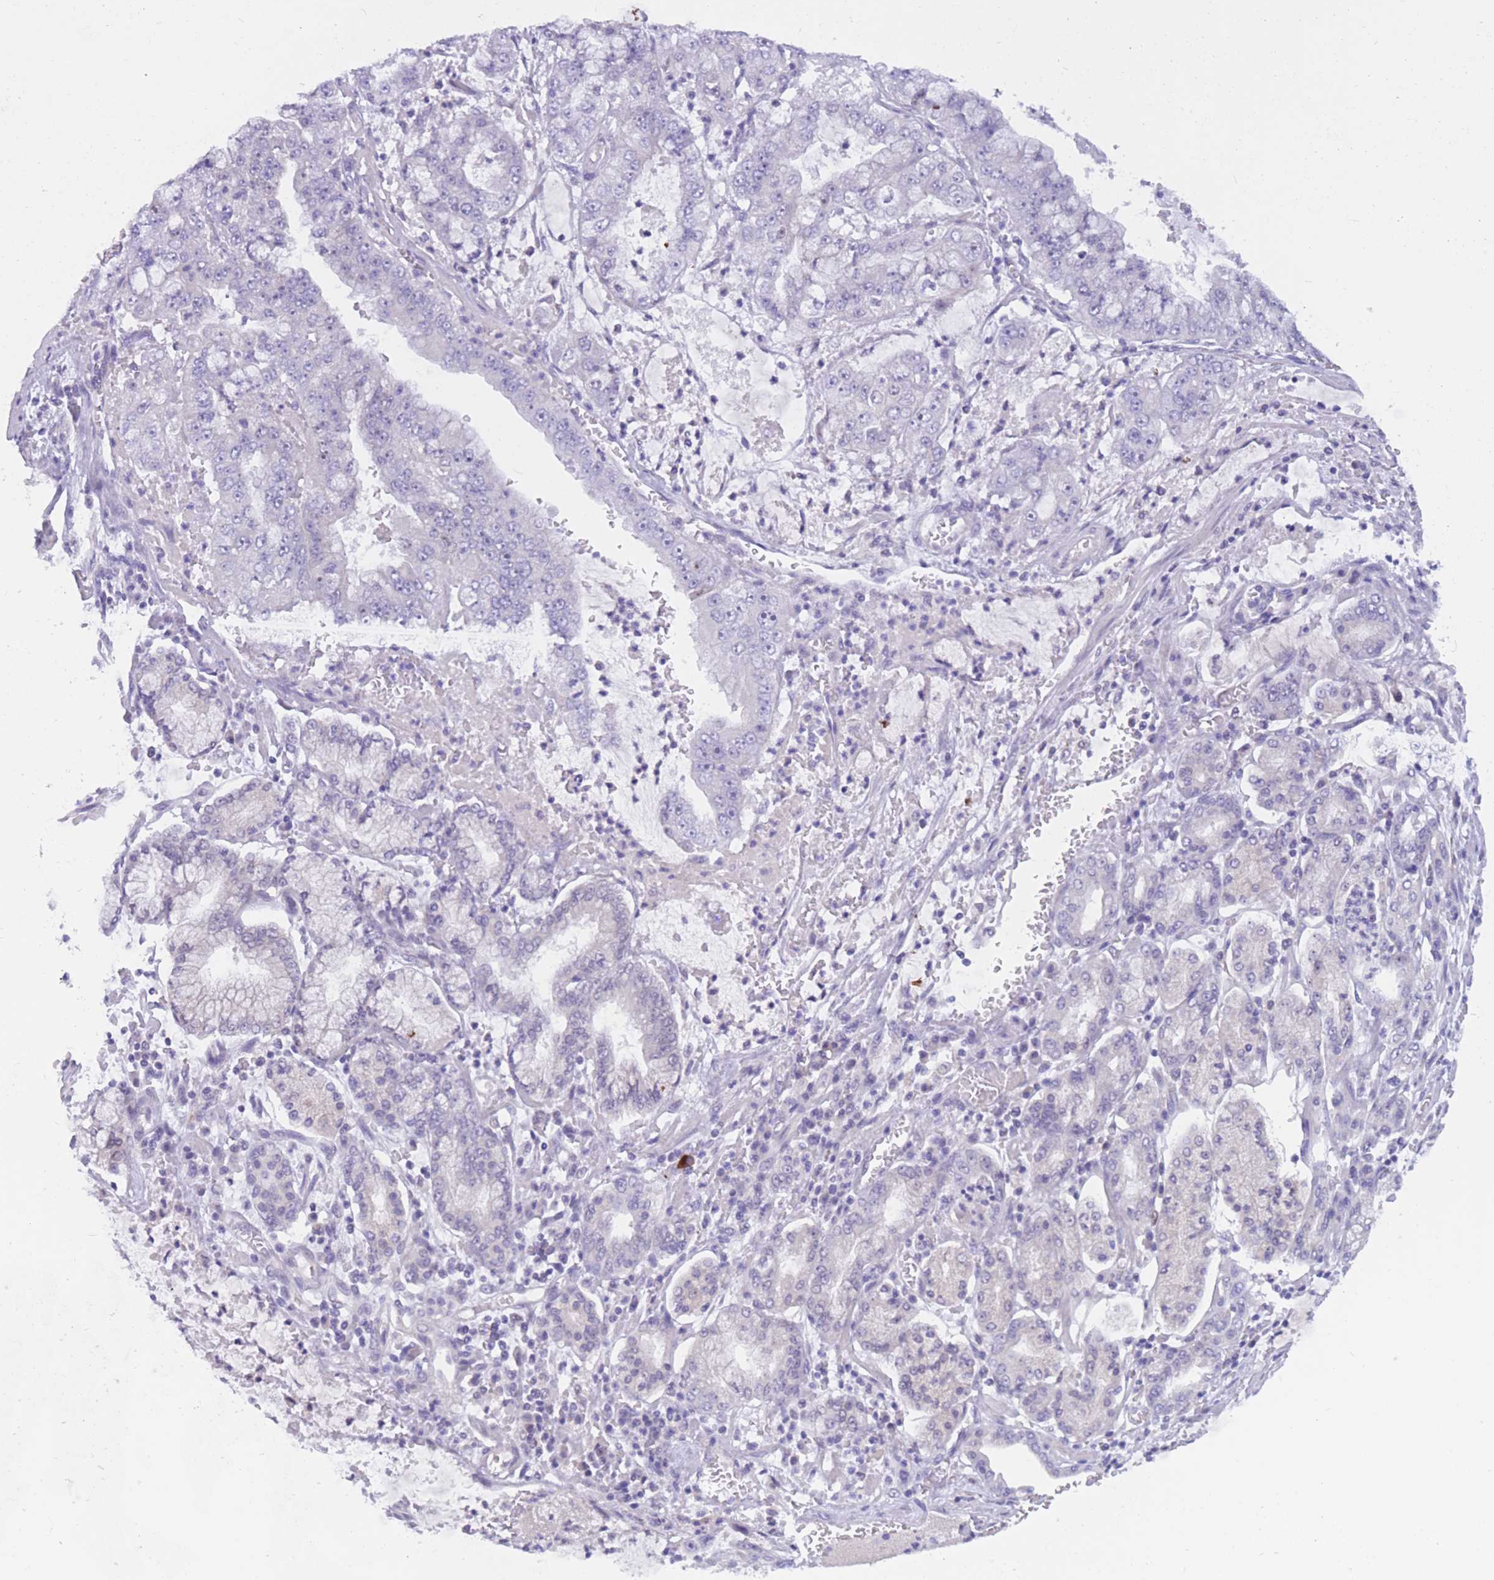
{"staining": {"intensity": "negative", "quantity": "none", "location": "none"}, "tissue": "stomach cancer", "cell_type": "Tumor cells", "image_type": "cancer", "snomed": [{"axis": "morphology", "description": "Adenocarcinoma, NOS"}, {"axis": "topography", "description": "Stomach"}], "caption": "Tumor cells show no significant protein positivity in stomach cancer (adenocarcinoma). Nuclei are stained in blue.", "gene": "BOP1", "patient": {"sex": "male", "age": 76}}